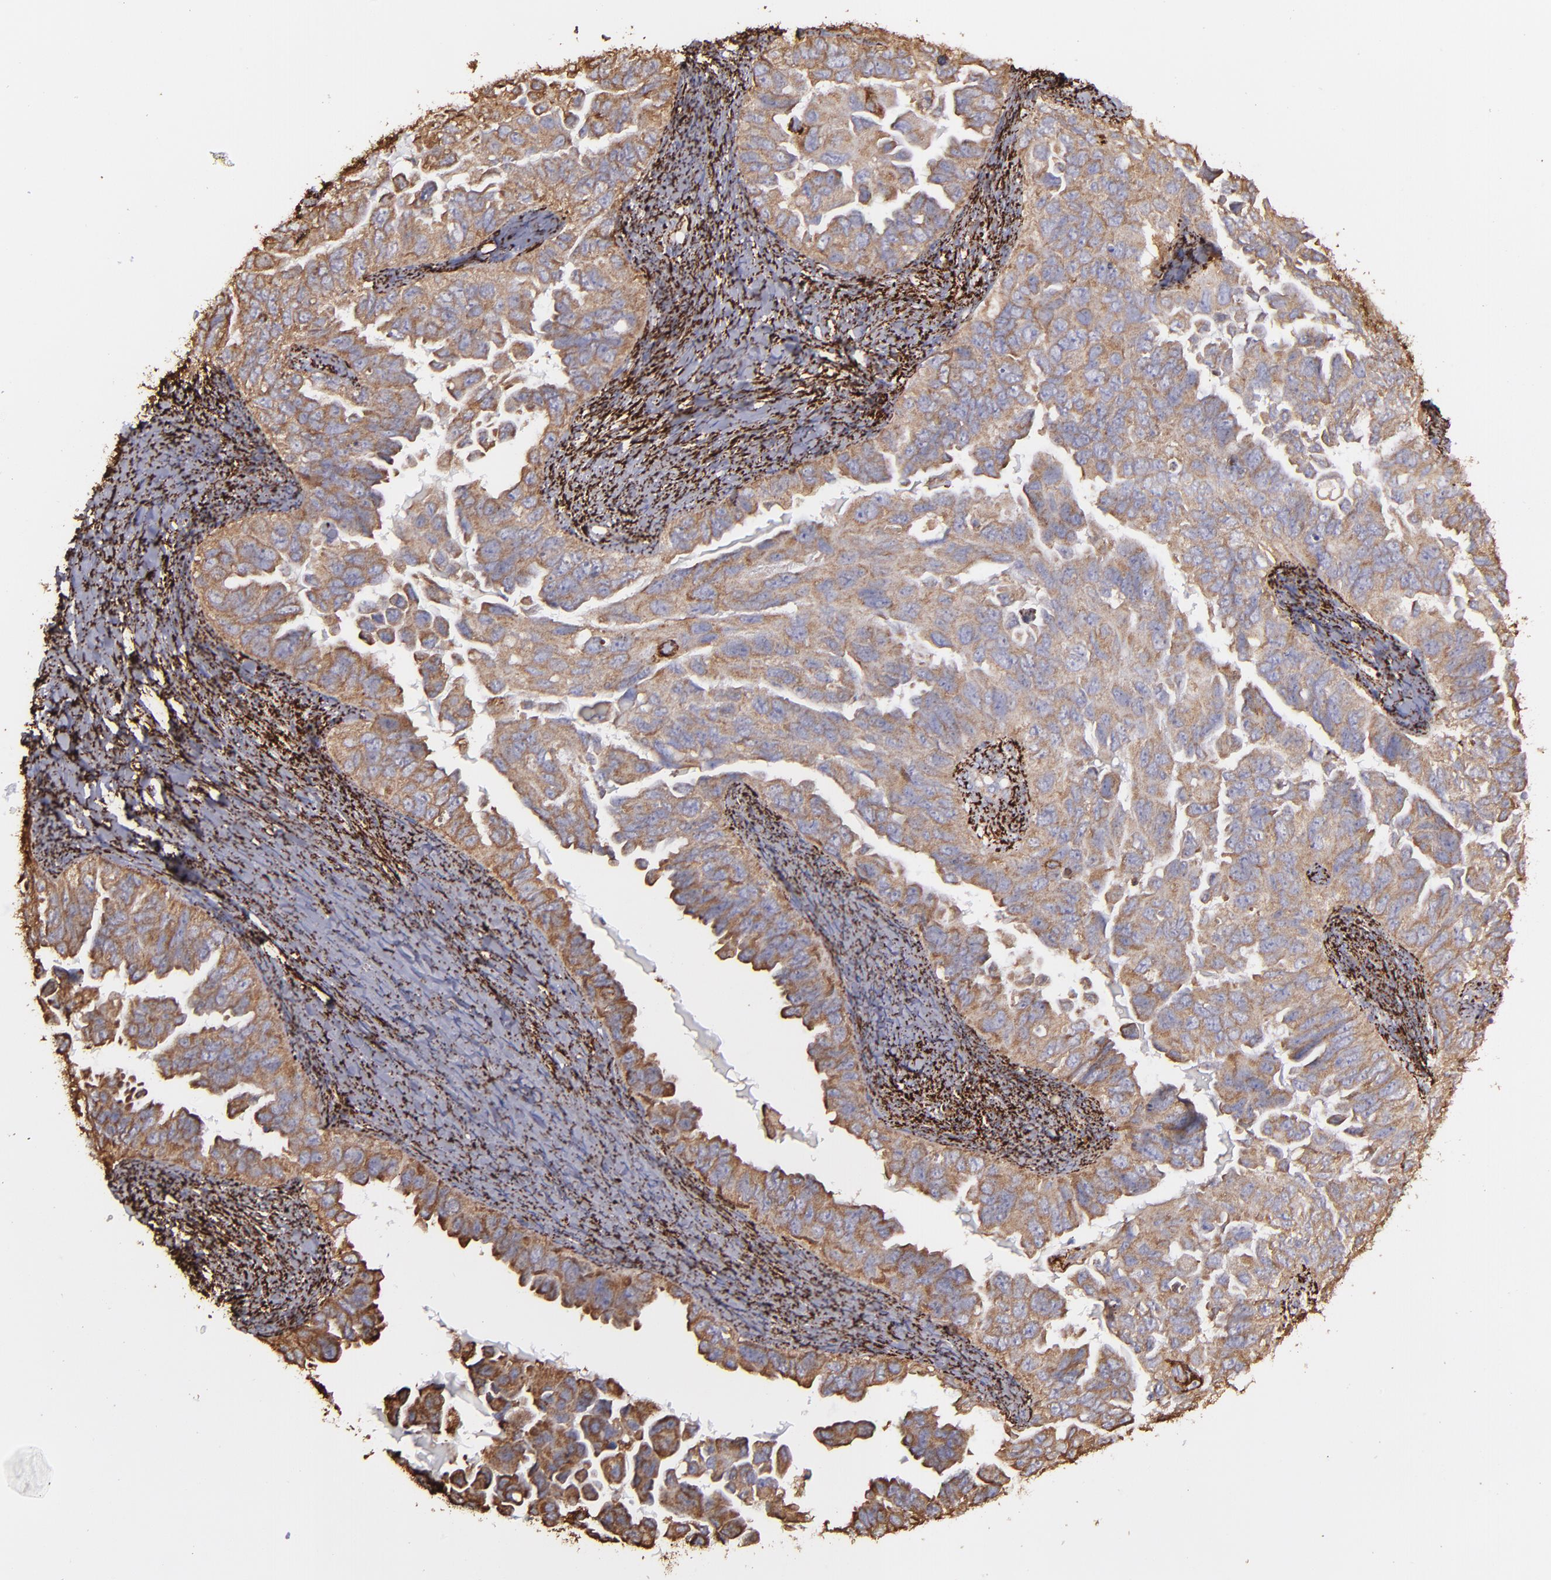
{"staining": {"intensity": "weak", "quantity": ">75%", "location": "cytoplasmic/membranous"}, "tissue": "ovarian cancer", "cell_type": "Tumor cells", "image_type": "cancer", "snomed": [{"axis": "morphology", "description": "Cystadenocarcinoma, serous, NOS"}, {"axis": "topography", "description": "Ovary"}], "caption": "Serous cystadenocarcinoma (ovarian) stained for a protein demonstrates weak cytoplasmic/membranous positivity in tumor cells.", "gene": "MAOB", "patient": {"sex": "female", "age": 82}}